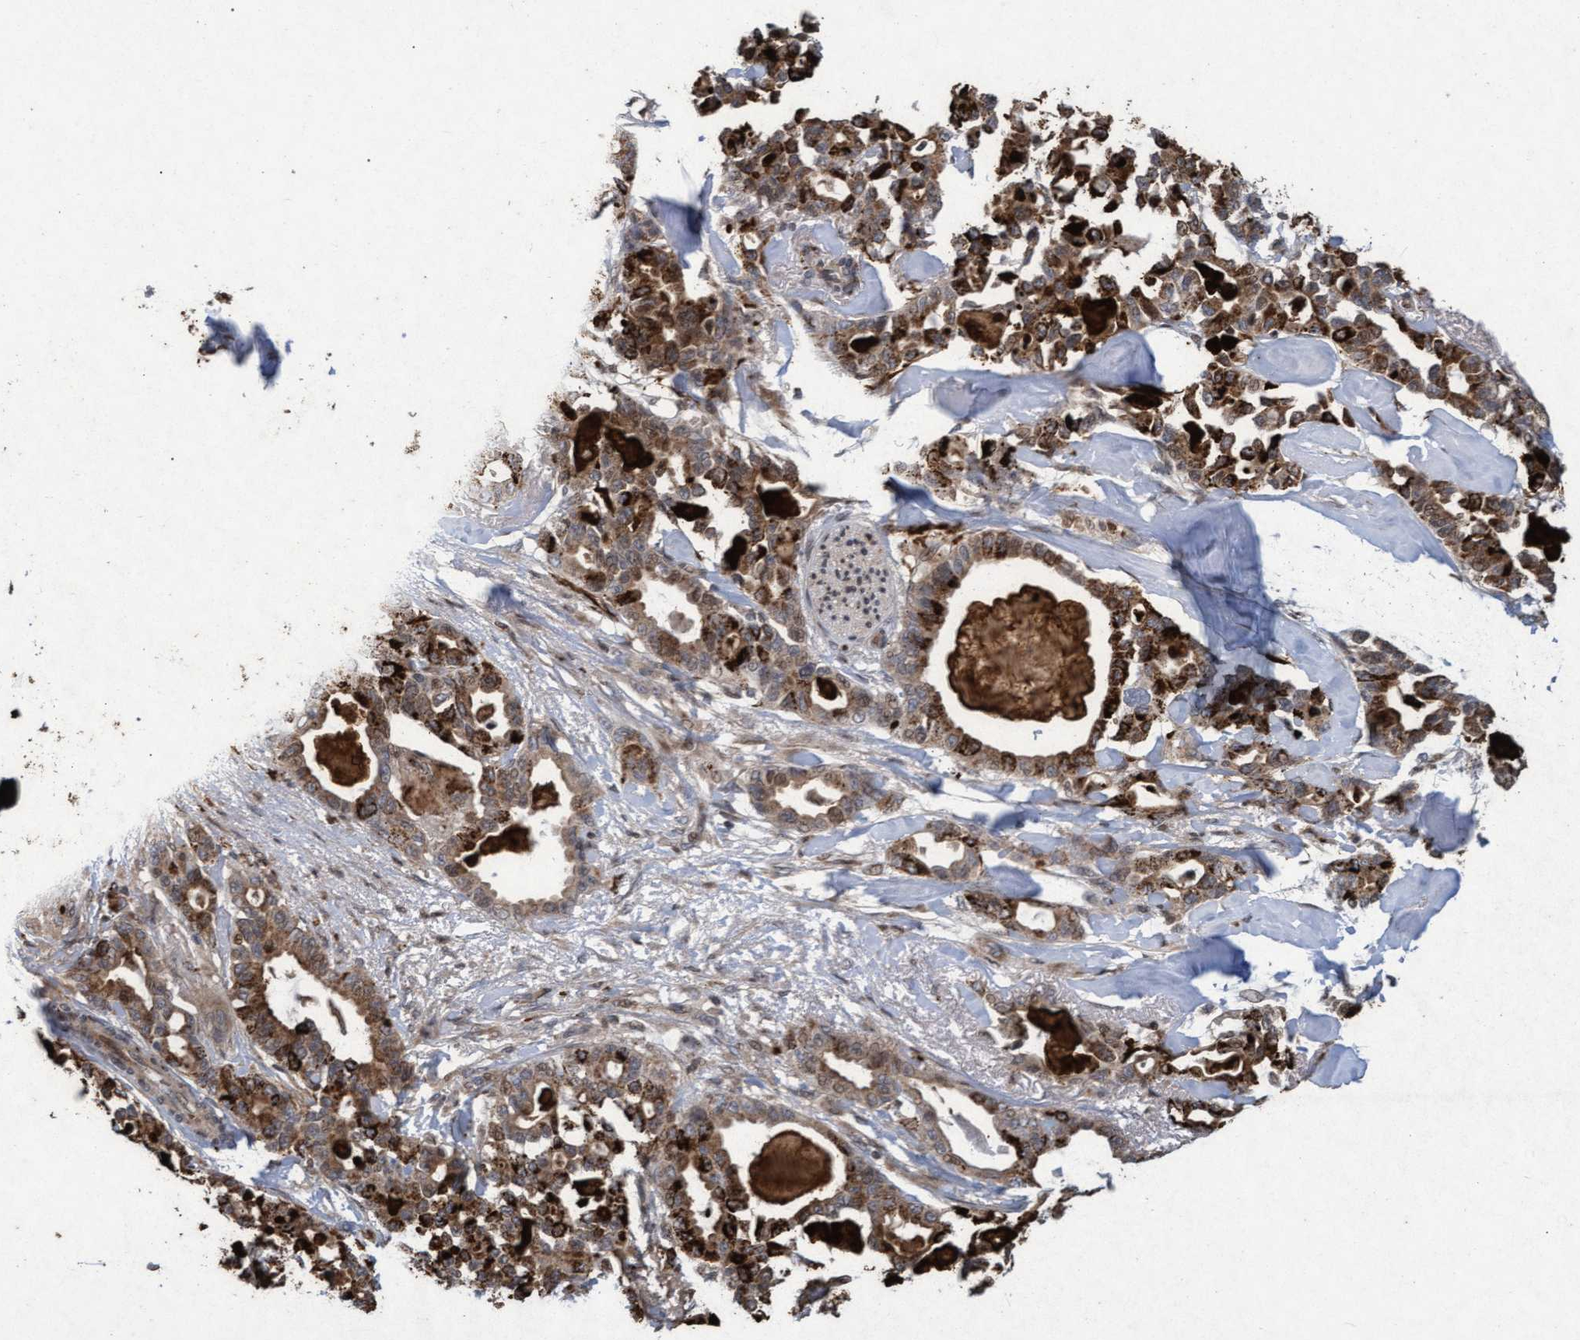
{"staining": {"intensity": "moderate", "quantity": ">75%", "location": "cytoplasmic/membranous"}, "tissue": "pancreatic cancer", "cell_type": "Tumor cells", "image_type": "cancer", "snomed": [{"axis": "morphology", "description": "Adenocarcinoma, NOS"}, {"axis": "topography", "description": "Pancreas"}], "caption": "A micrograph of human pancreatic adenocarcinoma stained for a protein displays moderate cytoplasmic/membranous brown staining in tumor cells. (DAB IHC, brown staining for protein, blue staining for nuclei).", "gene": "KCNC2", "patient": {"sex": "male", "age": 63}}